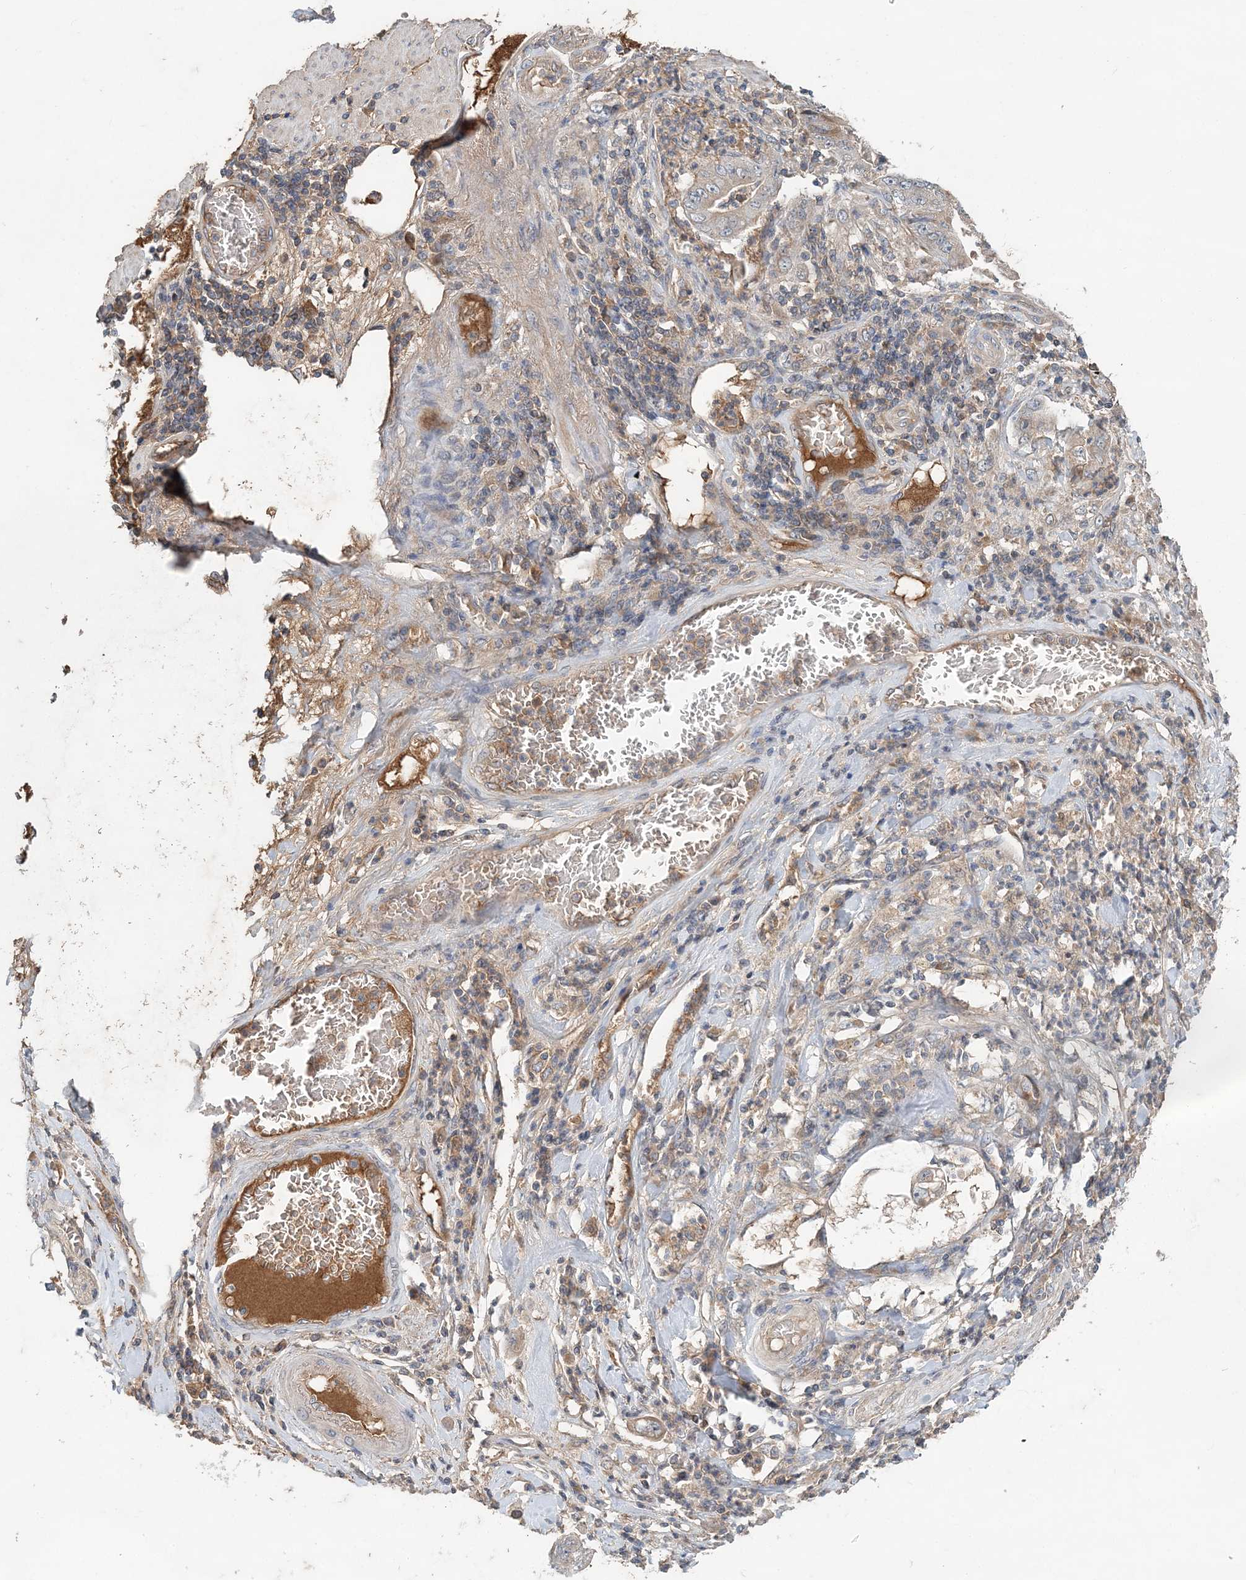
{"staining": {"intensity": "weak", "quantity": "<25%", "location": "cytoplasmic/membranous"}, "tissue": "stomach cancer", "cell_type": "Tumor cells", "image_type": "cancer", "snomed": [{"axis": "morphology", "description": "Adenocarcinoma, NOS"}, {"axis": "topography", "description": "Stomach"}], "caption": "A photomicrograph of human stomach cancer is negative for staining in tumor cells. The staining is performed using DAB brown chromogen with nuclei counter-stained in using hematoxylin.", "gene": "SYCP3", "patient": {"sex": "female", "age": 73}}